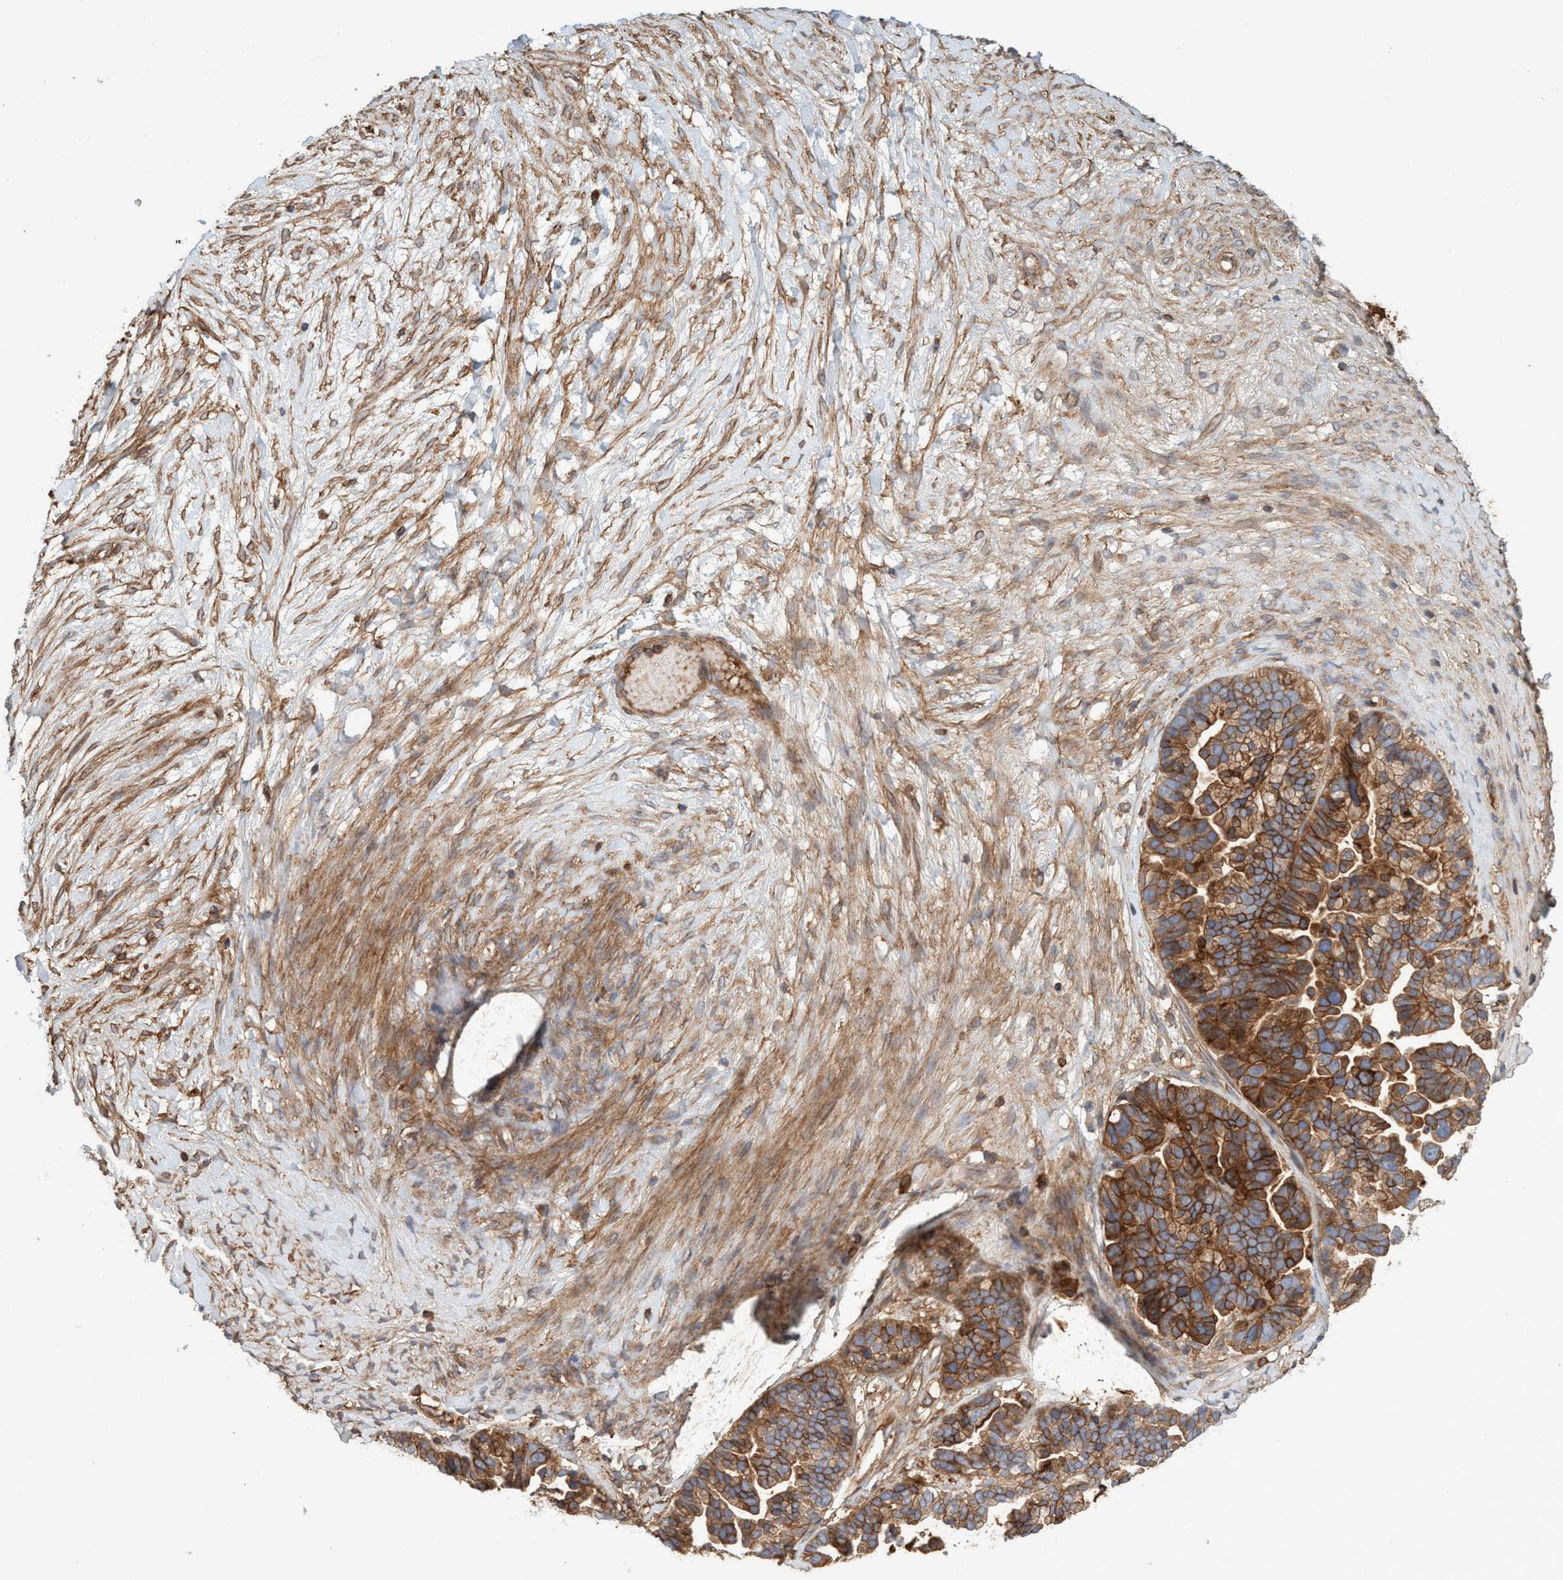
{"staining": {"intensity": "moderate", "quantity": ">75%", "location": "cytoplasmic/membranous"}, "tissue": "ovarian cancer", "cell_type": "Tumor cells", "image_type": "cancer", "snomed": [{"axis": "morphology", "description": "Cystadenocarcinoma, serous, NOS"}, {"axis": "topography", "description": "Ovary"}], "caption": "Protein expression analysis of ovarian cancer demonstrates moderate cytoplasmic/membranous expression in about >75% of tumor cells.", "gene": "SPECC1", "patient": {"sex": "female", "age": 56}}